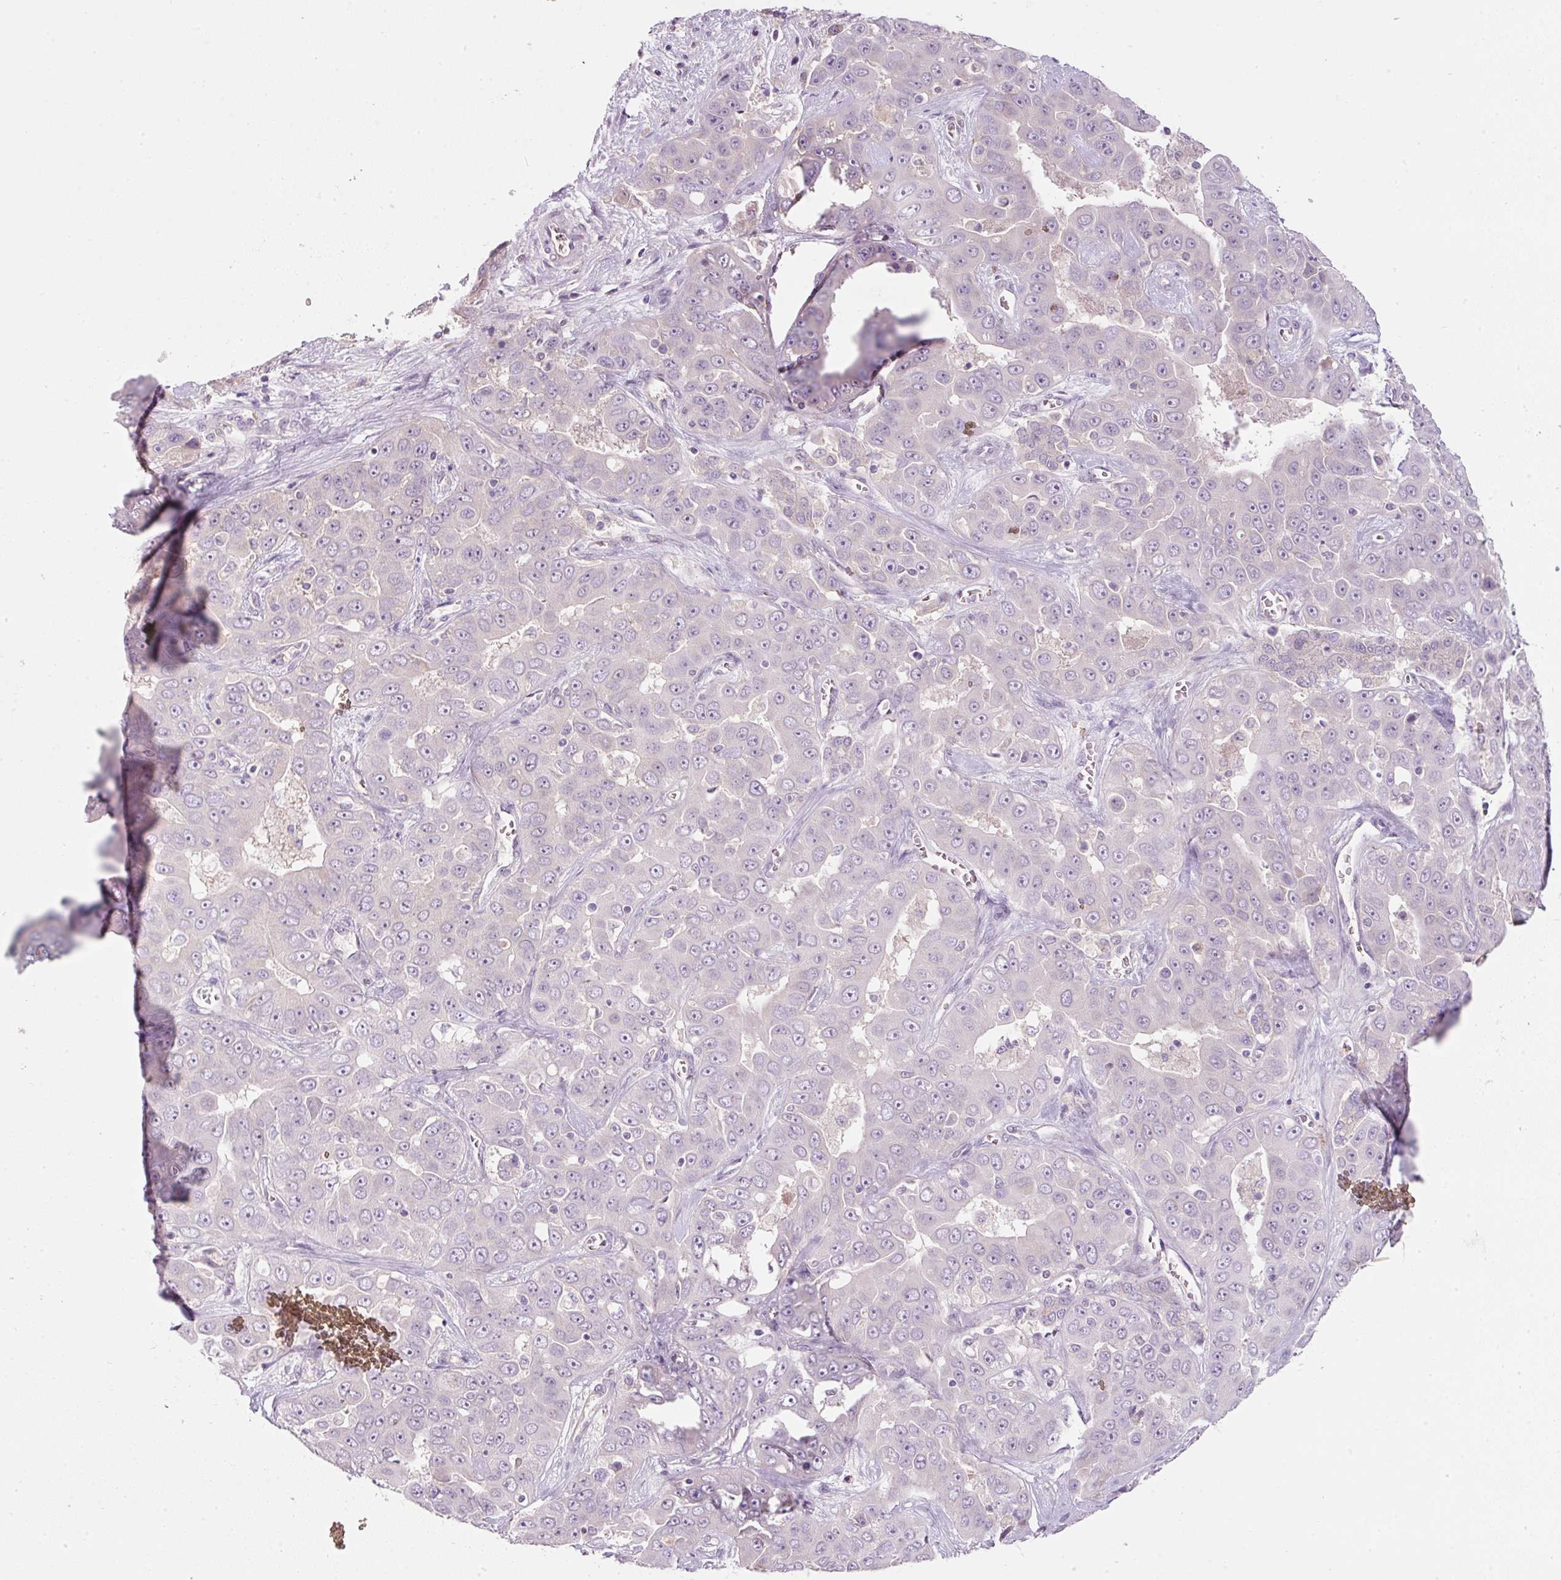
{"staining": {"intensity": "negative", "quantity": "none", "location": "none"}, "tissue": "liver cancer", "cell_type": "Tumor cells", "image_type": "cancer", "snomed": [{"axis": "morphology", "description": "Cholangiocarcinoma"}, {"axis": "topography", "description": "Liver"}], "caption": "Photomicrograph shows no significant protein expression in tumor cells of liver cancer (cholangiocarcinoma).", "gene": "TMEM37", "patient": {"sex": "female", "age": 52}}